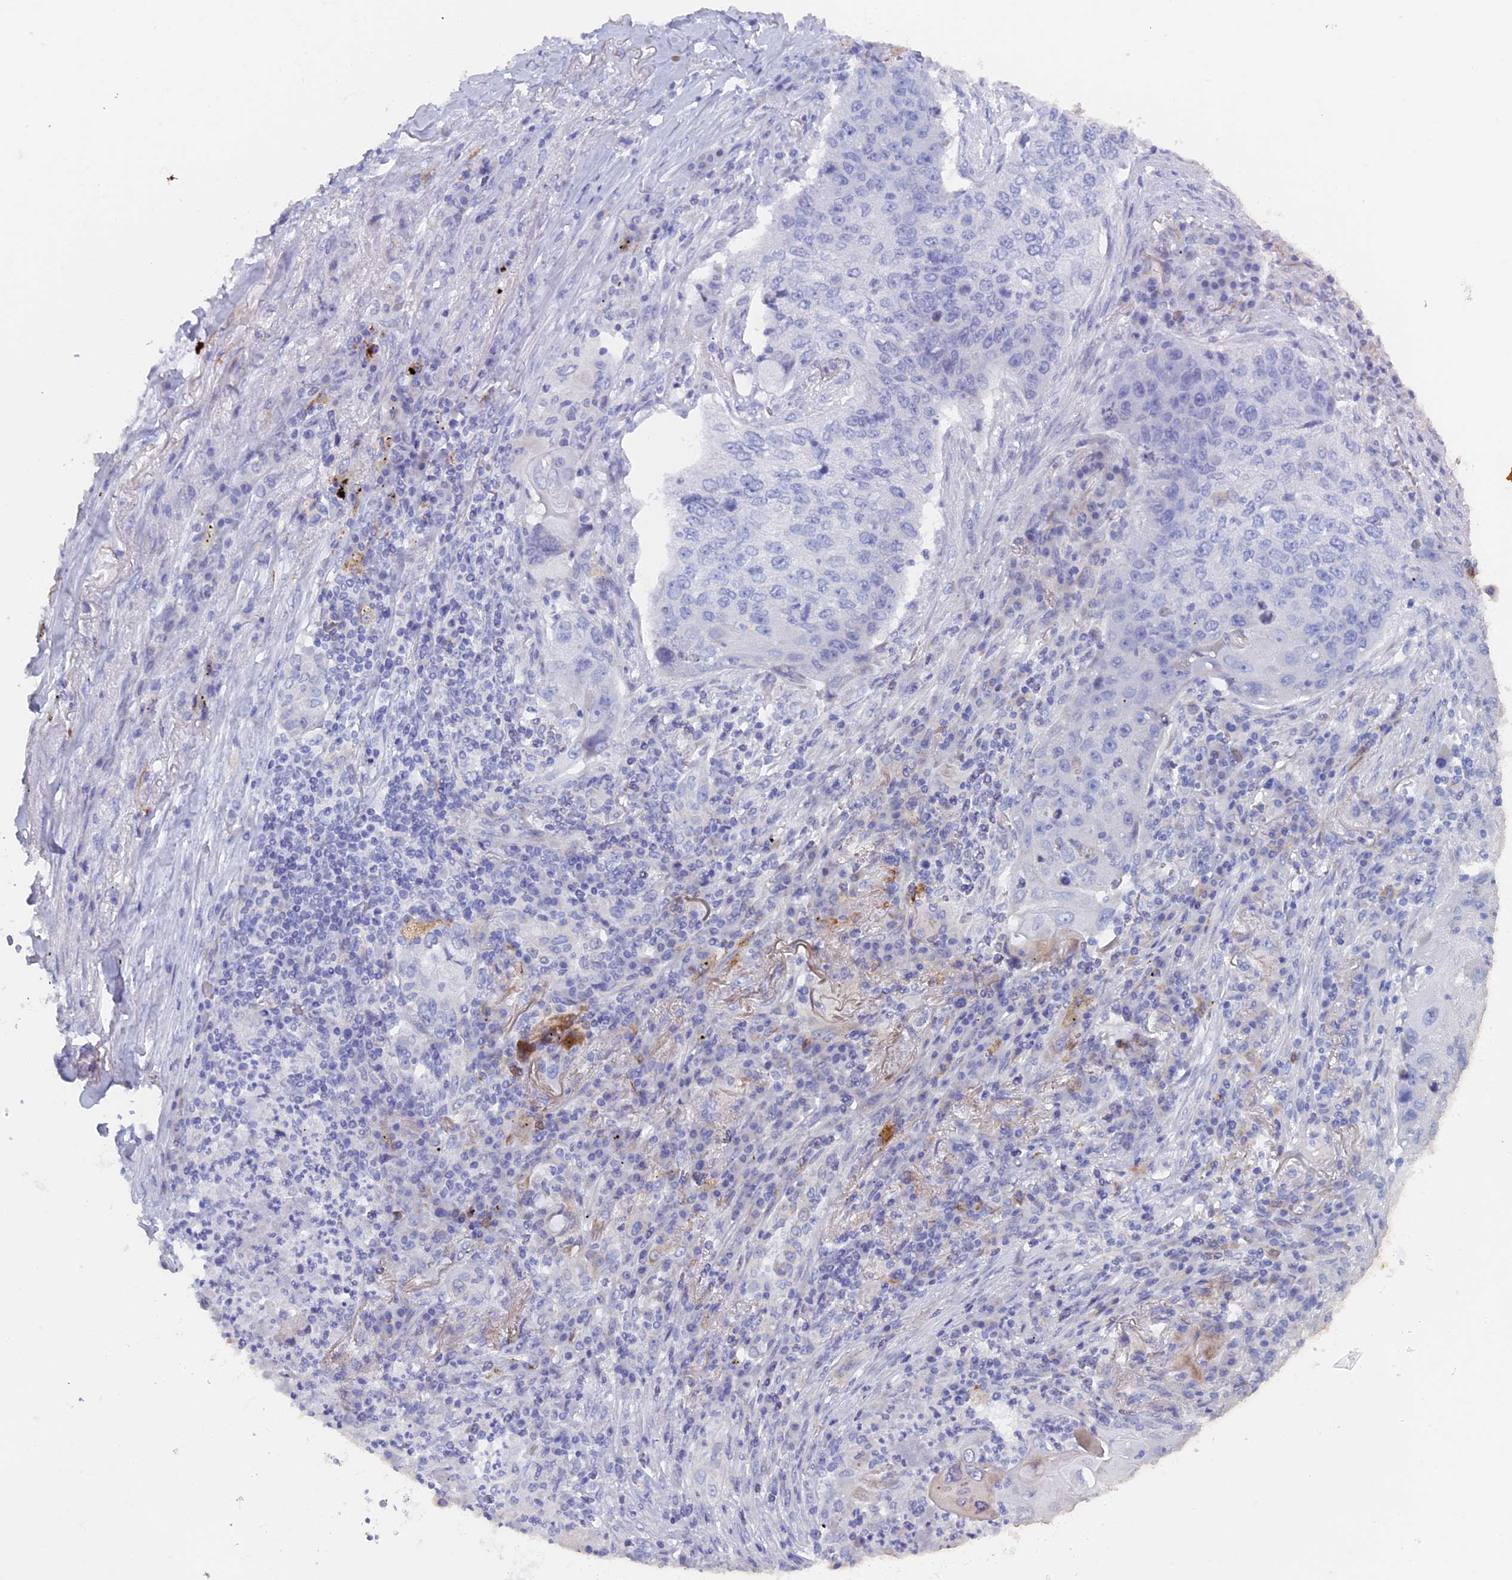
{"staining": {"intensity": "negative", "quantity": "none", "location": "none"}, "tissue": "lung cancer", "cell_type": "Tumor cells", "image_type": "cancer", "snomed": [{"axis": "morphology", "description": "Squamous cell carcinoma, NOS"}, {"axis": "topography", "description": "Lung"}], "caption": "Photomicrograph shows no significant protein expression in tumor cells of lung cancer (squamous cell carcinoma). (DAB immunohistochemistry with hematoxylin counter stain).", "gene": "COG7", "patient": {"sex": "female", "age": 63}}